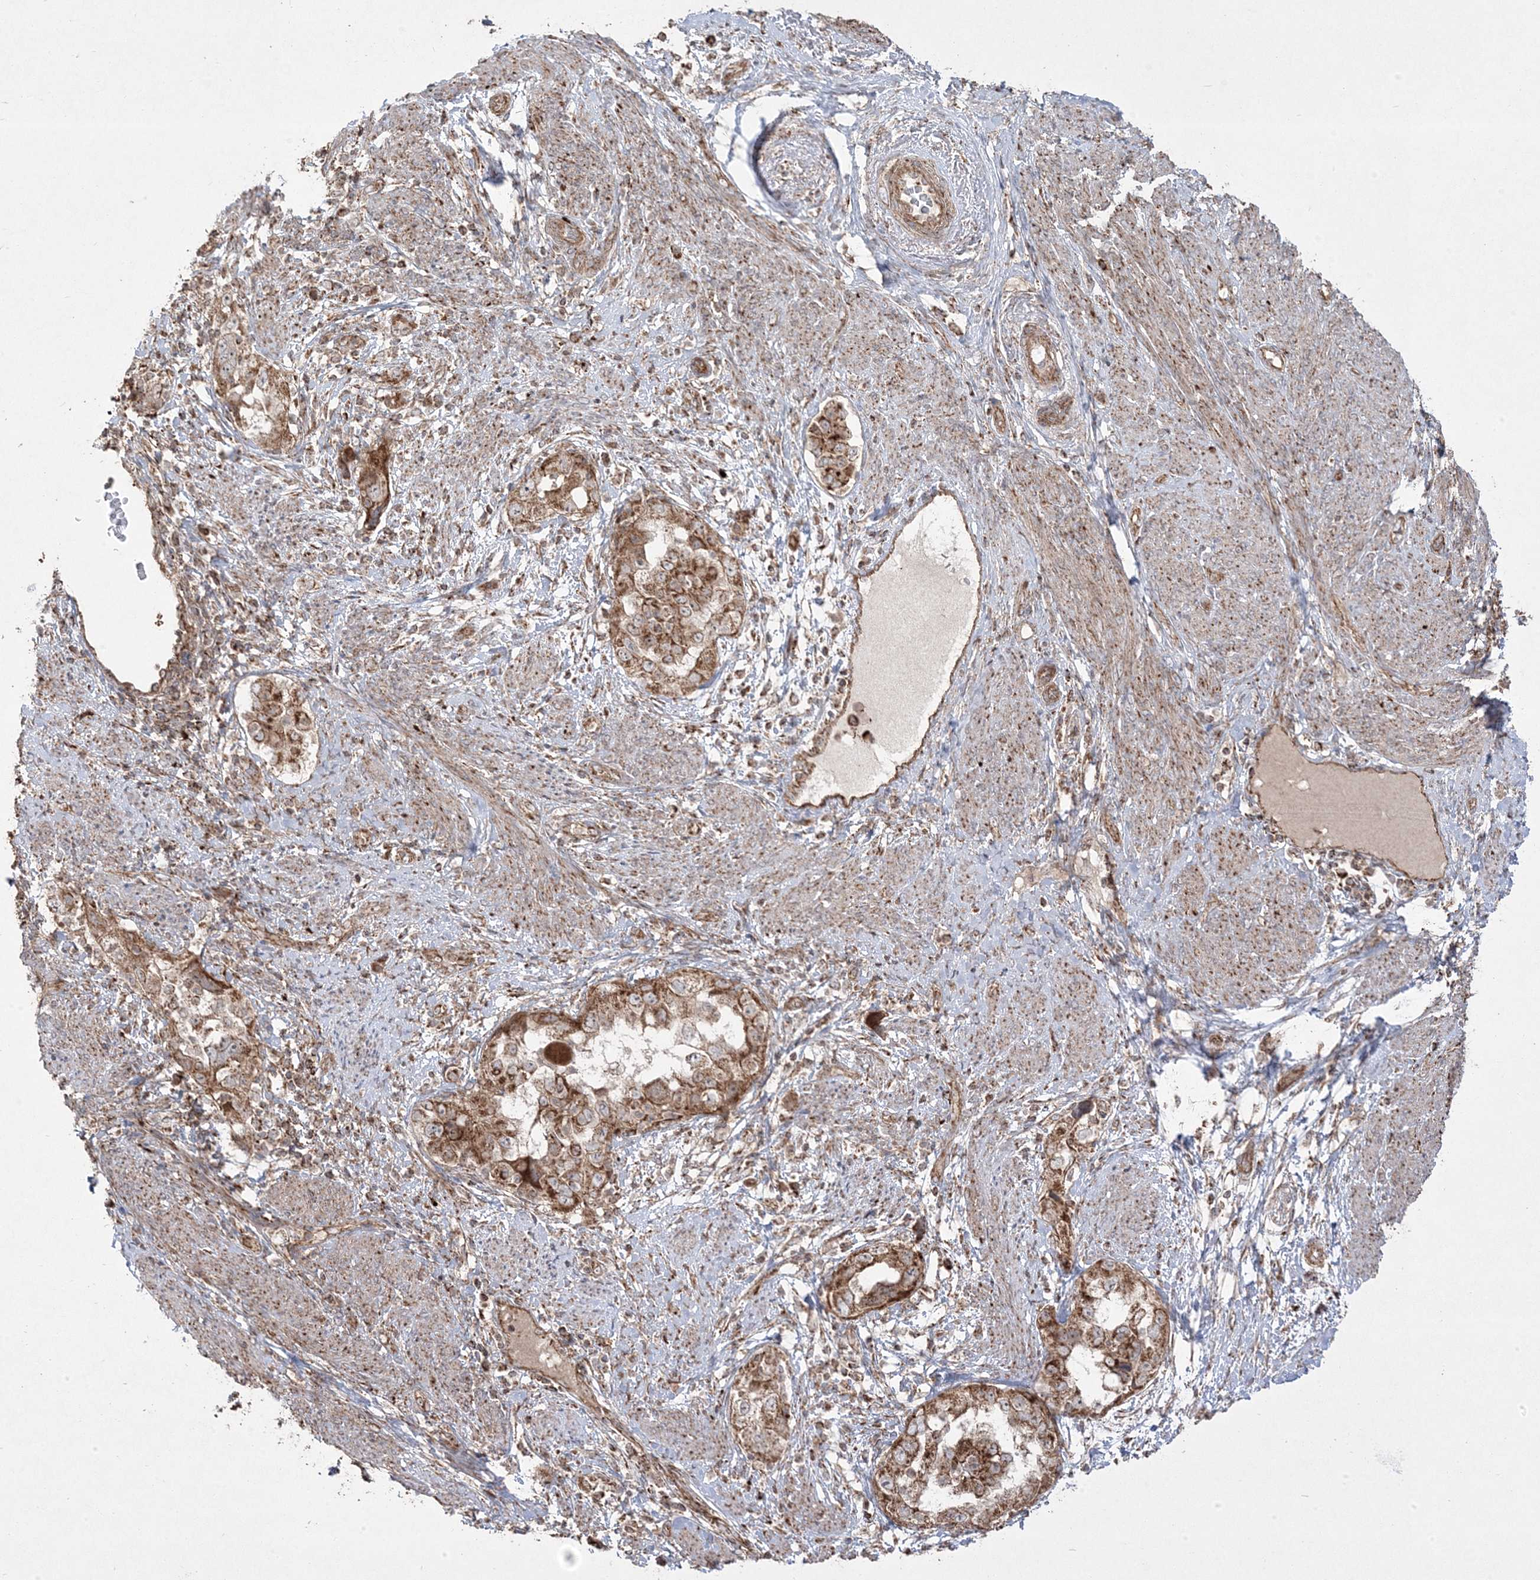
{"staining": {"intensity": "moderate", "quantity": ">75%", "location": "cytoplasmic/membranous"}, "tissue": "endometrial cancer", "cell_type": "Tumor cells", "image_type": "cancer", "snomed": [{"axis": "morphology", "description": "Adenocarcinoma, NOS"}, {"axis": "topography", "description": "Endometrium"}], "caption": "Immunohistochemistry (IHC) histopathology image of neoplastic tissue: human endometrial cancer (adenocarcinoma) stained using immunohistochemistry demonstrates medium levels of moderate protein expression localized specifically in the cytoplasmic/membranous of tumor cells, appearing as a cytoplasmic/membranous brown color.", "gene": "CLUAP1", "patient": {"sex": "female", "age": 85}}